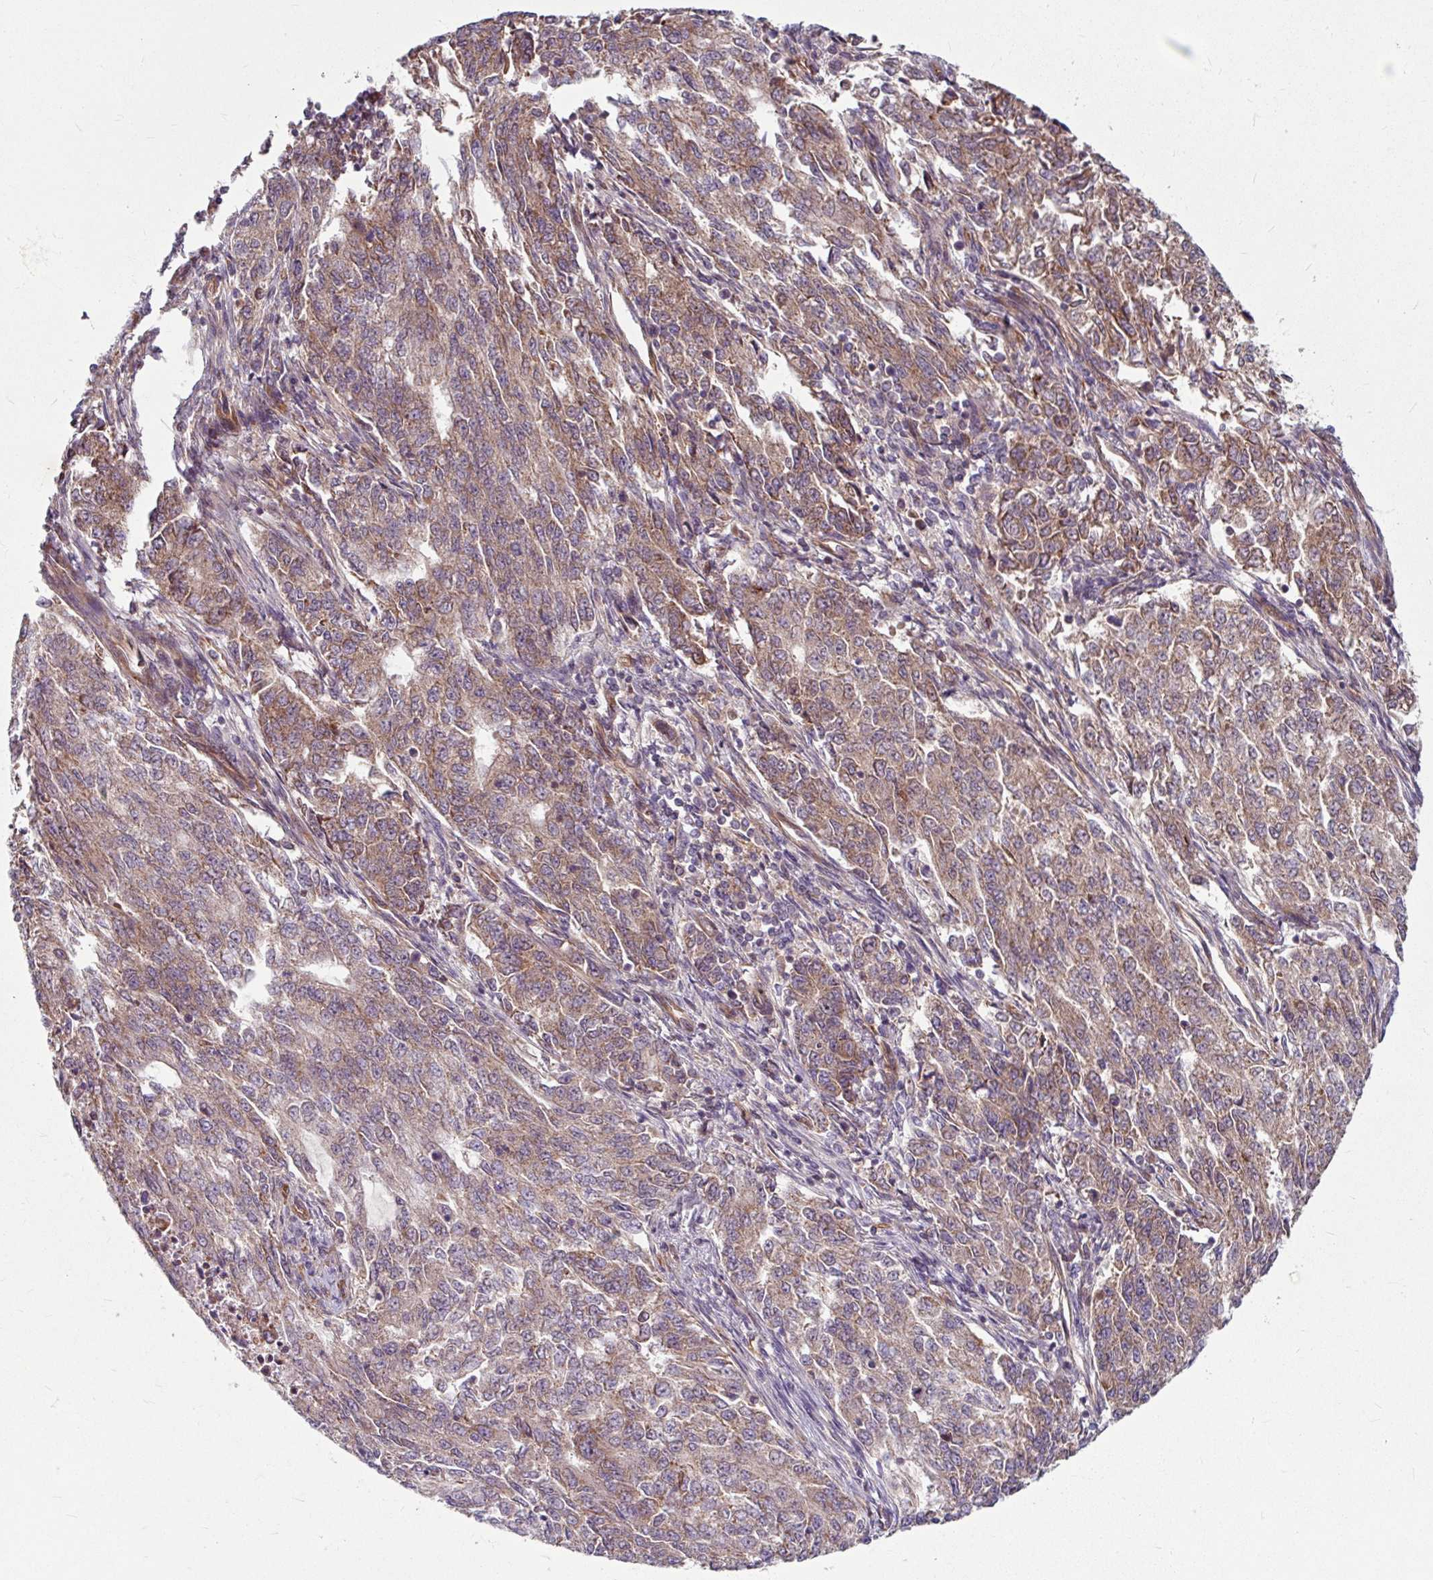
{"staining": {"intensity": "moderate", "quantity": ">75%", "location": "cytoplasmic/membranous"}, "tissue": "endometrial cancer", "cell_type": "Tumor cells", "image_type": "cancer", "snomed": [{"axis": "morphology", "description": "Adenocarcinoma, NOS"}, {"axis": "topography", "description": "Endometrium"}], "caption": "Endometrial cancer was stained to show a protein in brown. There is medium levels of moderate cytoplasmic/membranous staining in approximately >75% of tumor cells.", "gene": "DAAM2", "patient": {"sex": "female", "age": 50}}